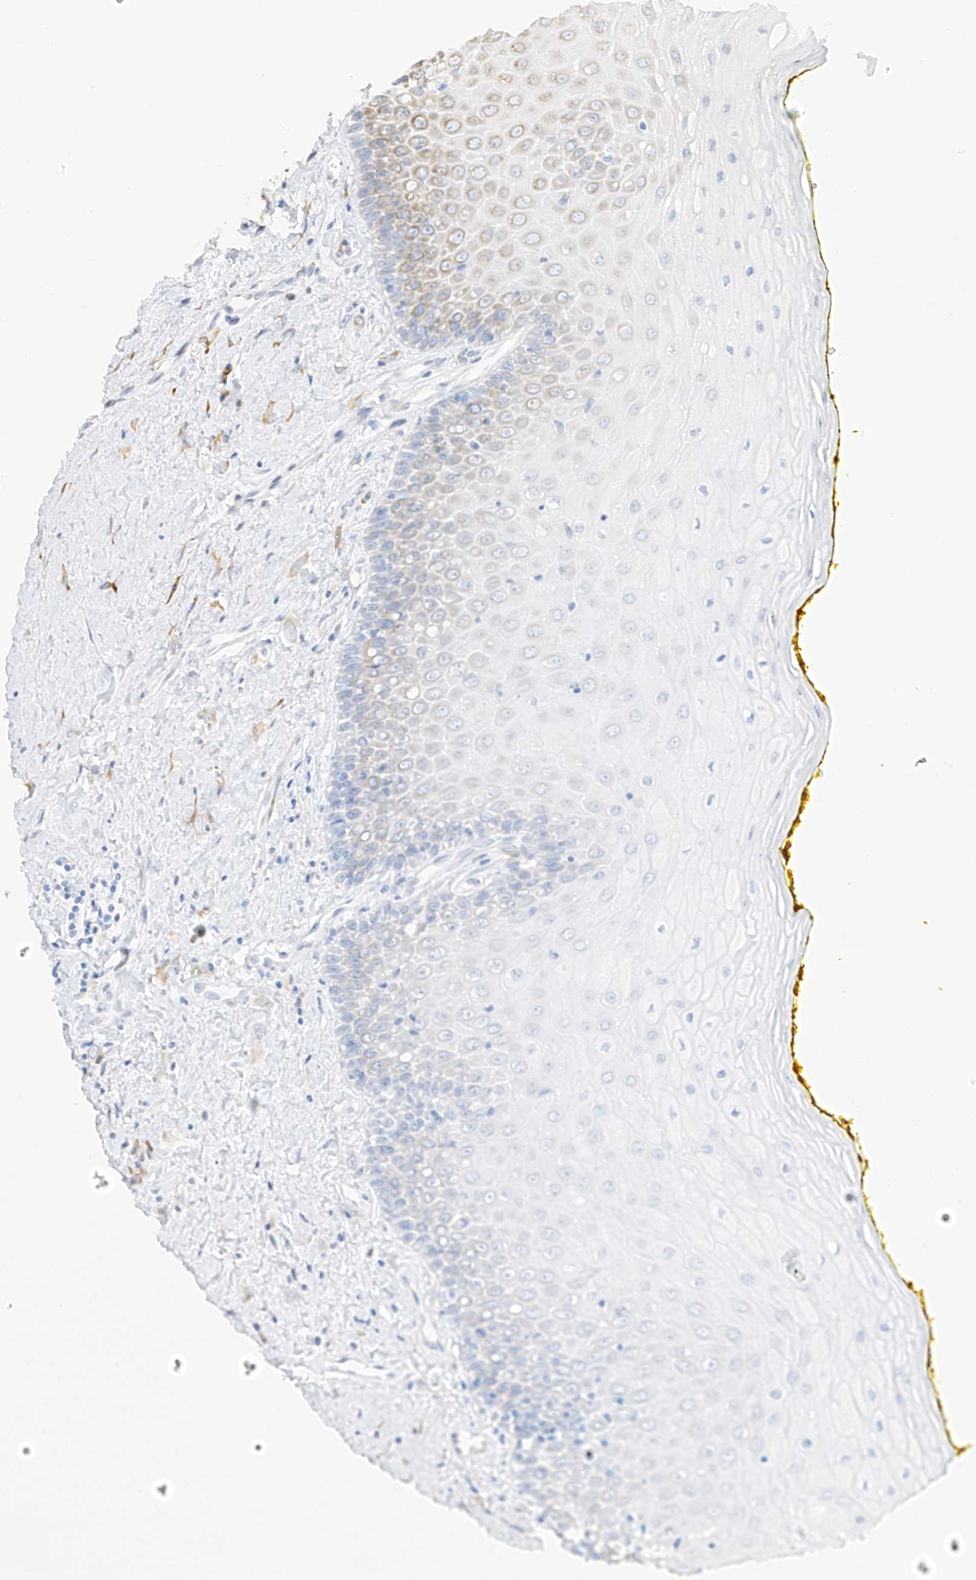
{"staining": {"intensity": "moderate", "quantity": "25%-75%", "location": "cytoplasmic/membranous"}, "tissue": "oral mucosa", "cell_type": "Squamous epithelial cells", "image_type": "normal", "snomed": [{"axis": "morphology", "description": "Normal tissue, NOS"}, {"axis": "morphology", "description": "Squamous cell carcinoma, NOS"}, {"axis": "topography", "description": "Oral tissue"}, {"axis": "topography", "description": "Head-Neck"}], "caption": "Oral mucosa stained for a protein shows moderate cytoplasmic/membranous positivity in squamous epithelial cells. (brown staining indicates protein expression, while blue staining denotes nuclei).", "gene": "LRRC59", "patient": {"sex": "female", "age": 70}}